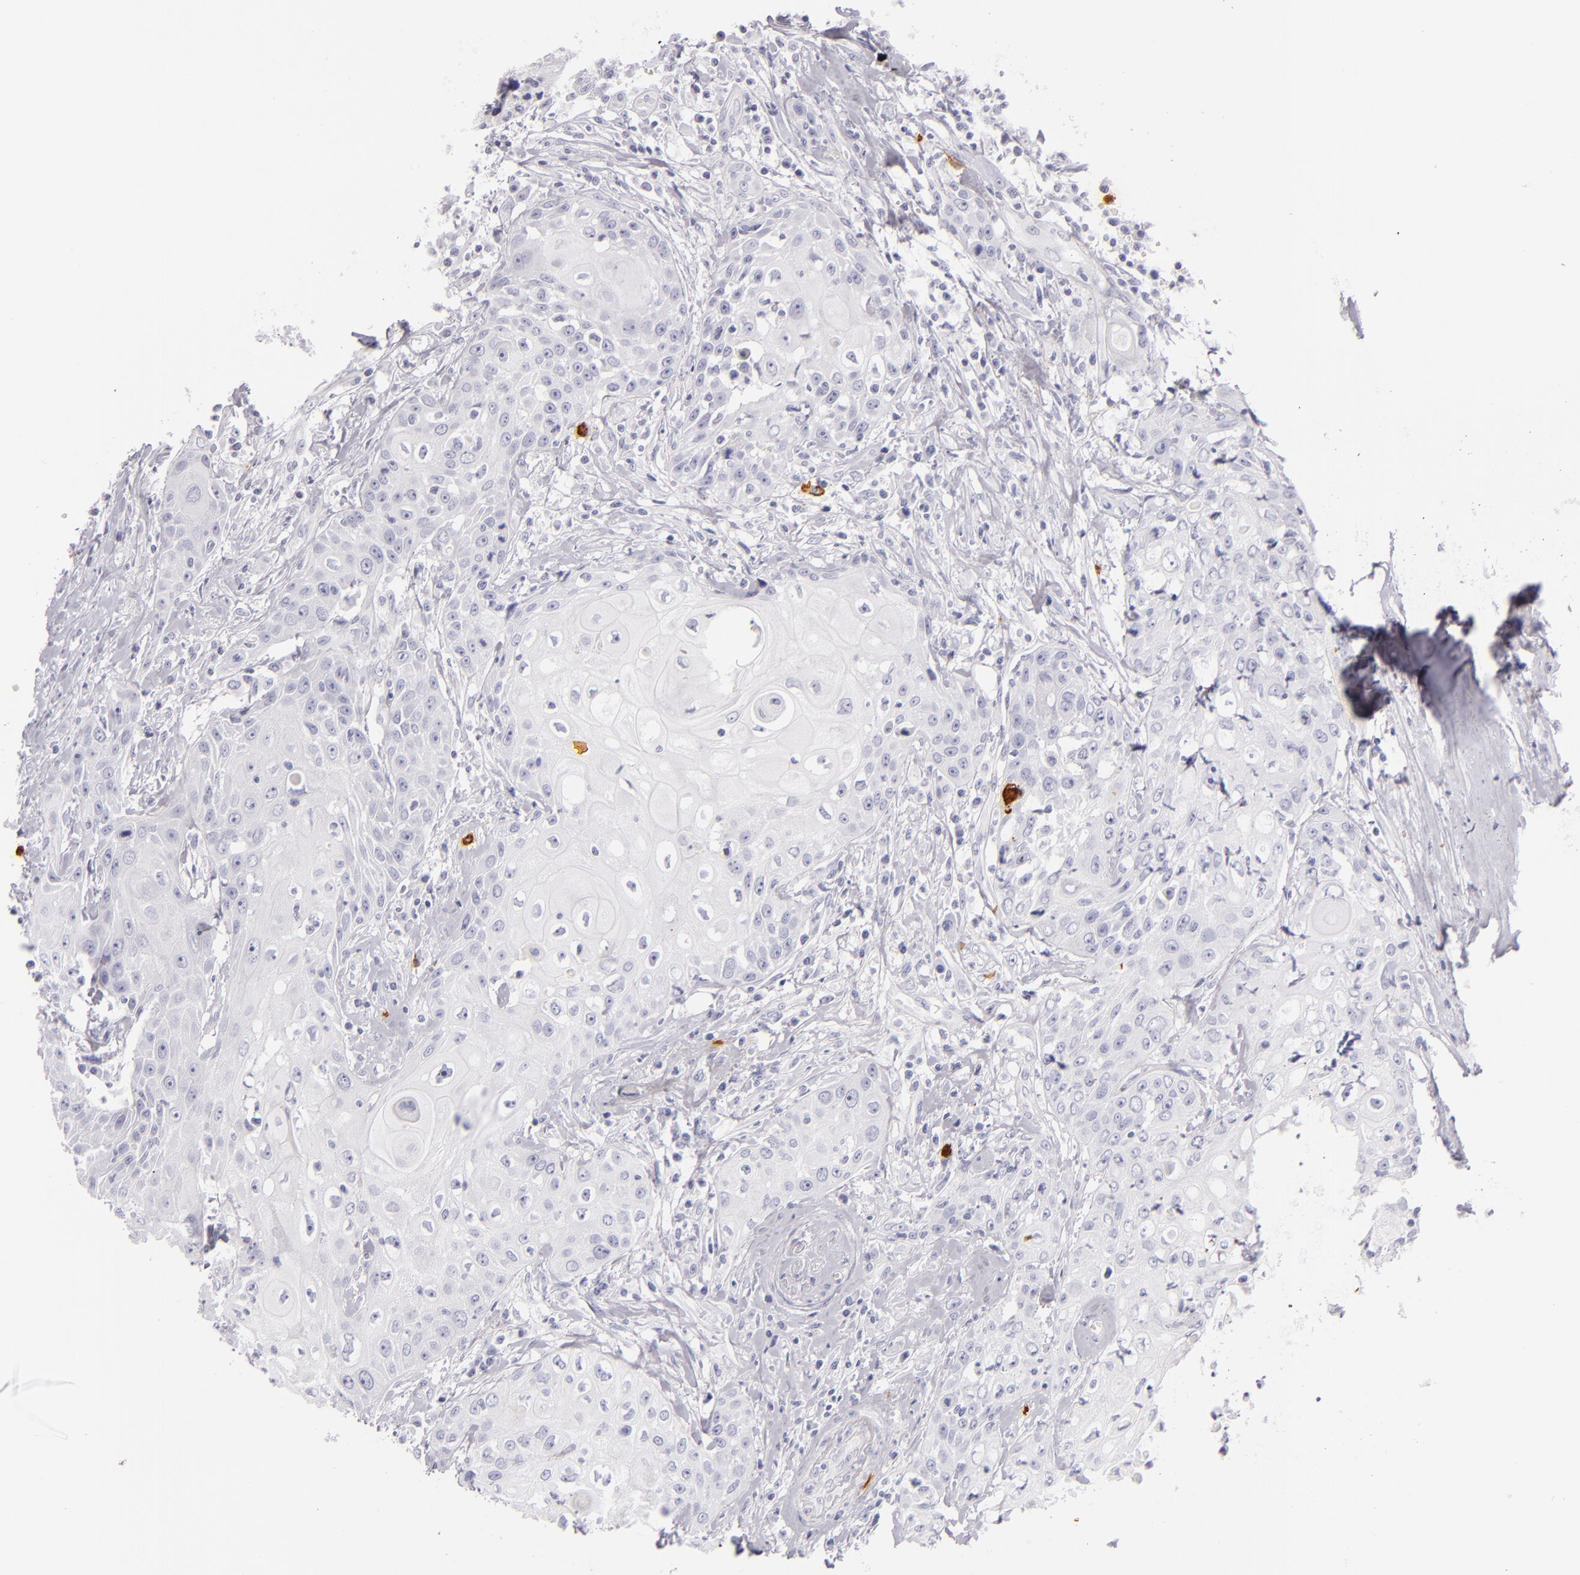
{"staining": {"intensity": "negative", "quantity": "none", "location": "none"}, "tissue": "head and neck cancer", "cell_type": "Tumor cells", "image_type": "cancer", "snomed": [{"axis": "morphology", "description": "Squamous cell carcinoma, NOS"}, {"axis": "topography", "description": "Oral tissue"}, {"axis": "topography", "description": "Head-Neck"}], "caption": "Tumor cells show no significant positivity in squamous cell carcinoma (head and neck).", "gene": "TPSD1", "patient": {"sex": "female", "age": 82}}